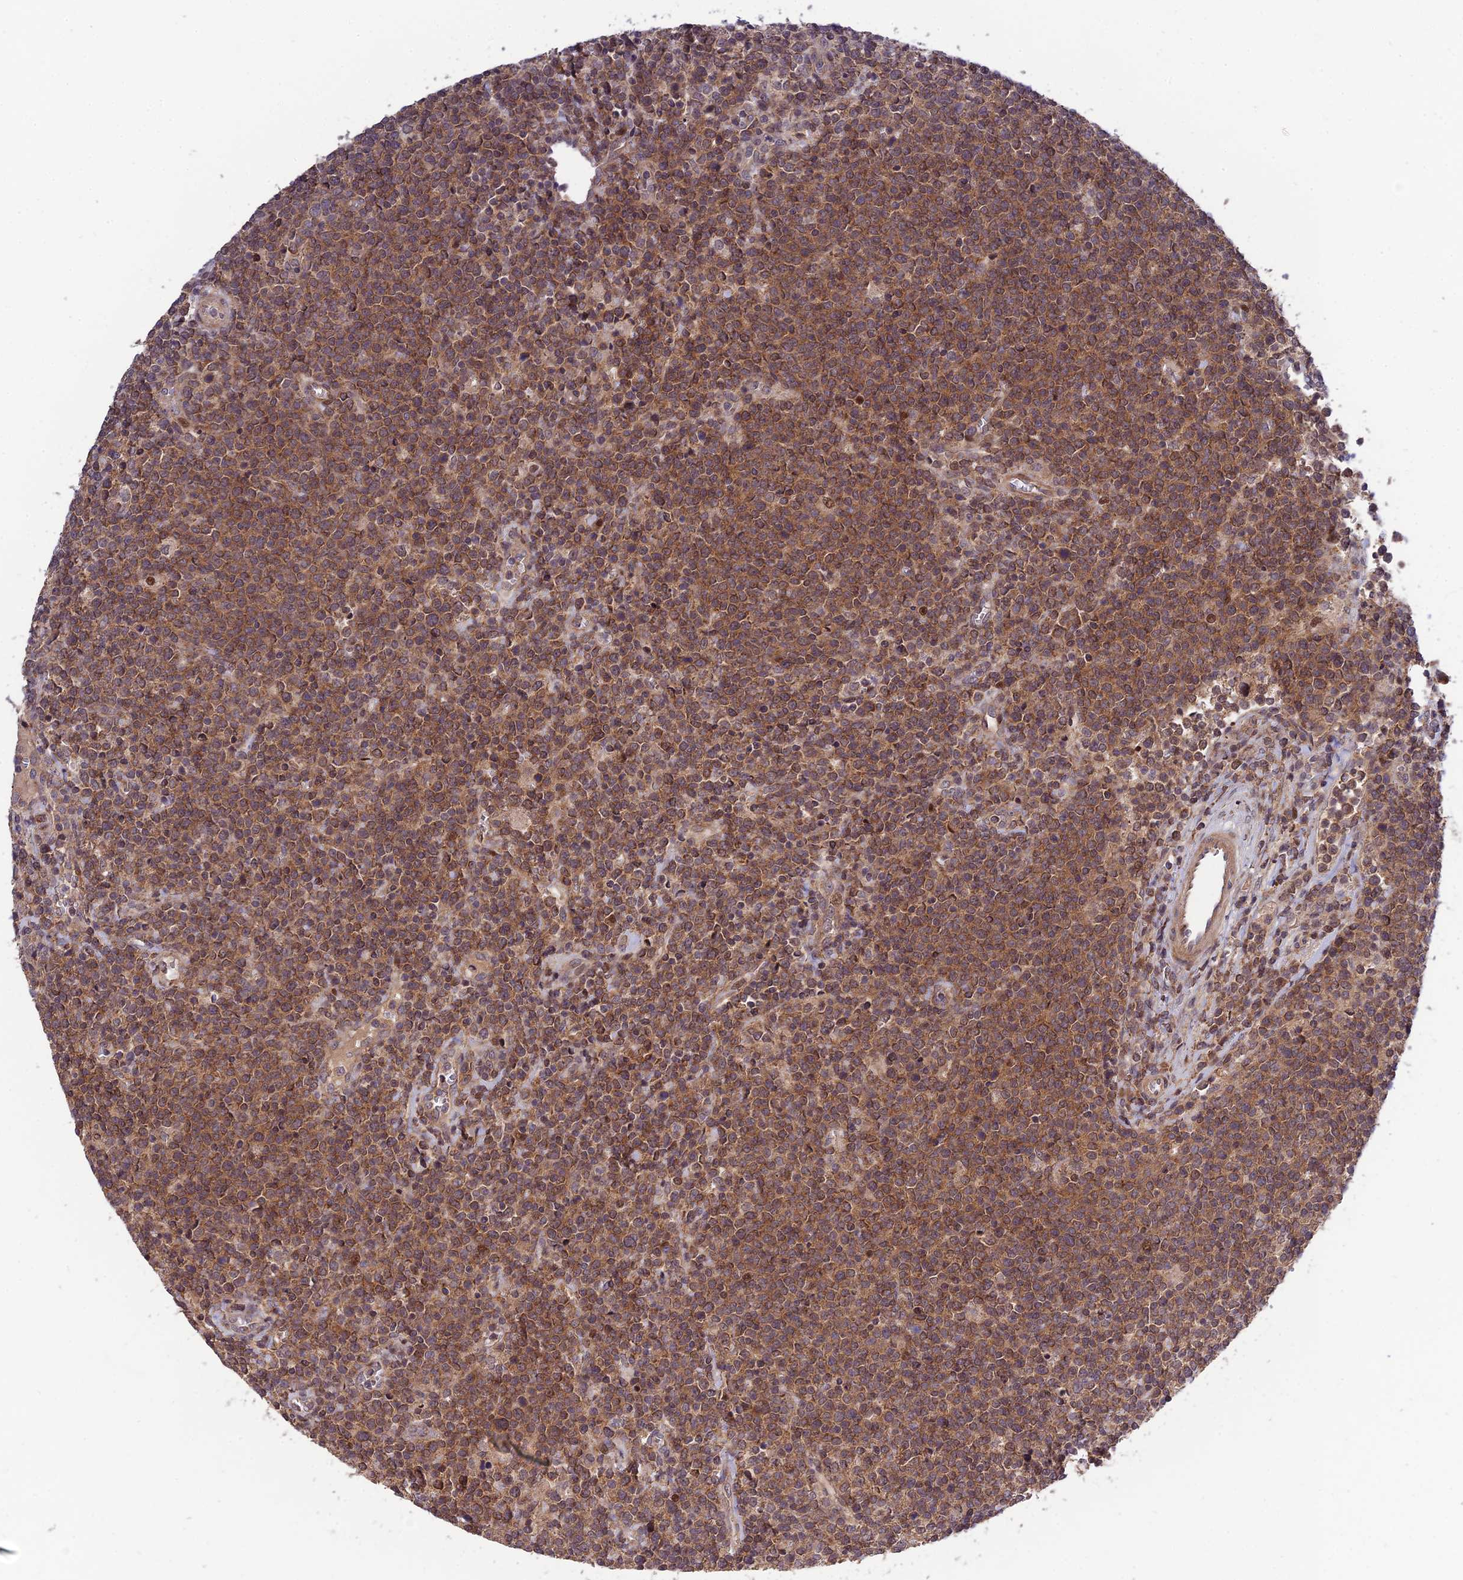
{"staining": {"intensity": "moderate", "quantity": ">75%", "location": "cytoplasmic/membranous"}, "tissue": "lymphoma", "cell_type": "Tumor cells", "image_type": "cancer", "snomed": [{"axis": "morphology", "description": "Malignant lymphoma, non-Hodgkin's type, High grade"}, {"axis": "topography", "description": "Lymph node"}], "caption": "High-grade malignant lymphoma, non-Hodgkin's type stained with DAB immunohistochemistry displays medium levels of moderate cytoplasmic/membranous positivity in about >75% of tumor cells. The protein is shown in brown color, while the nuclei are stained blue.", "gene": "PLEKHG2", "patient": {"sex": "male", "age": 61}}